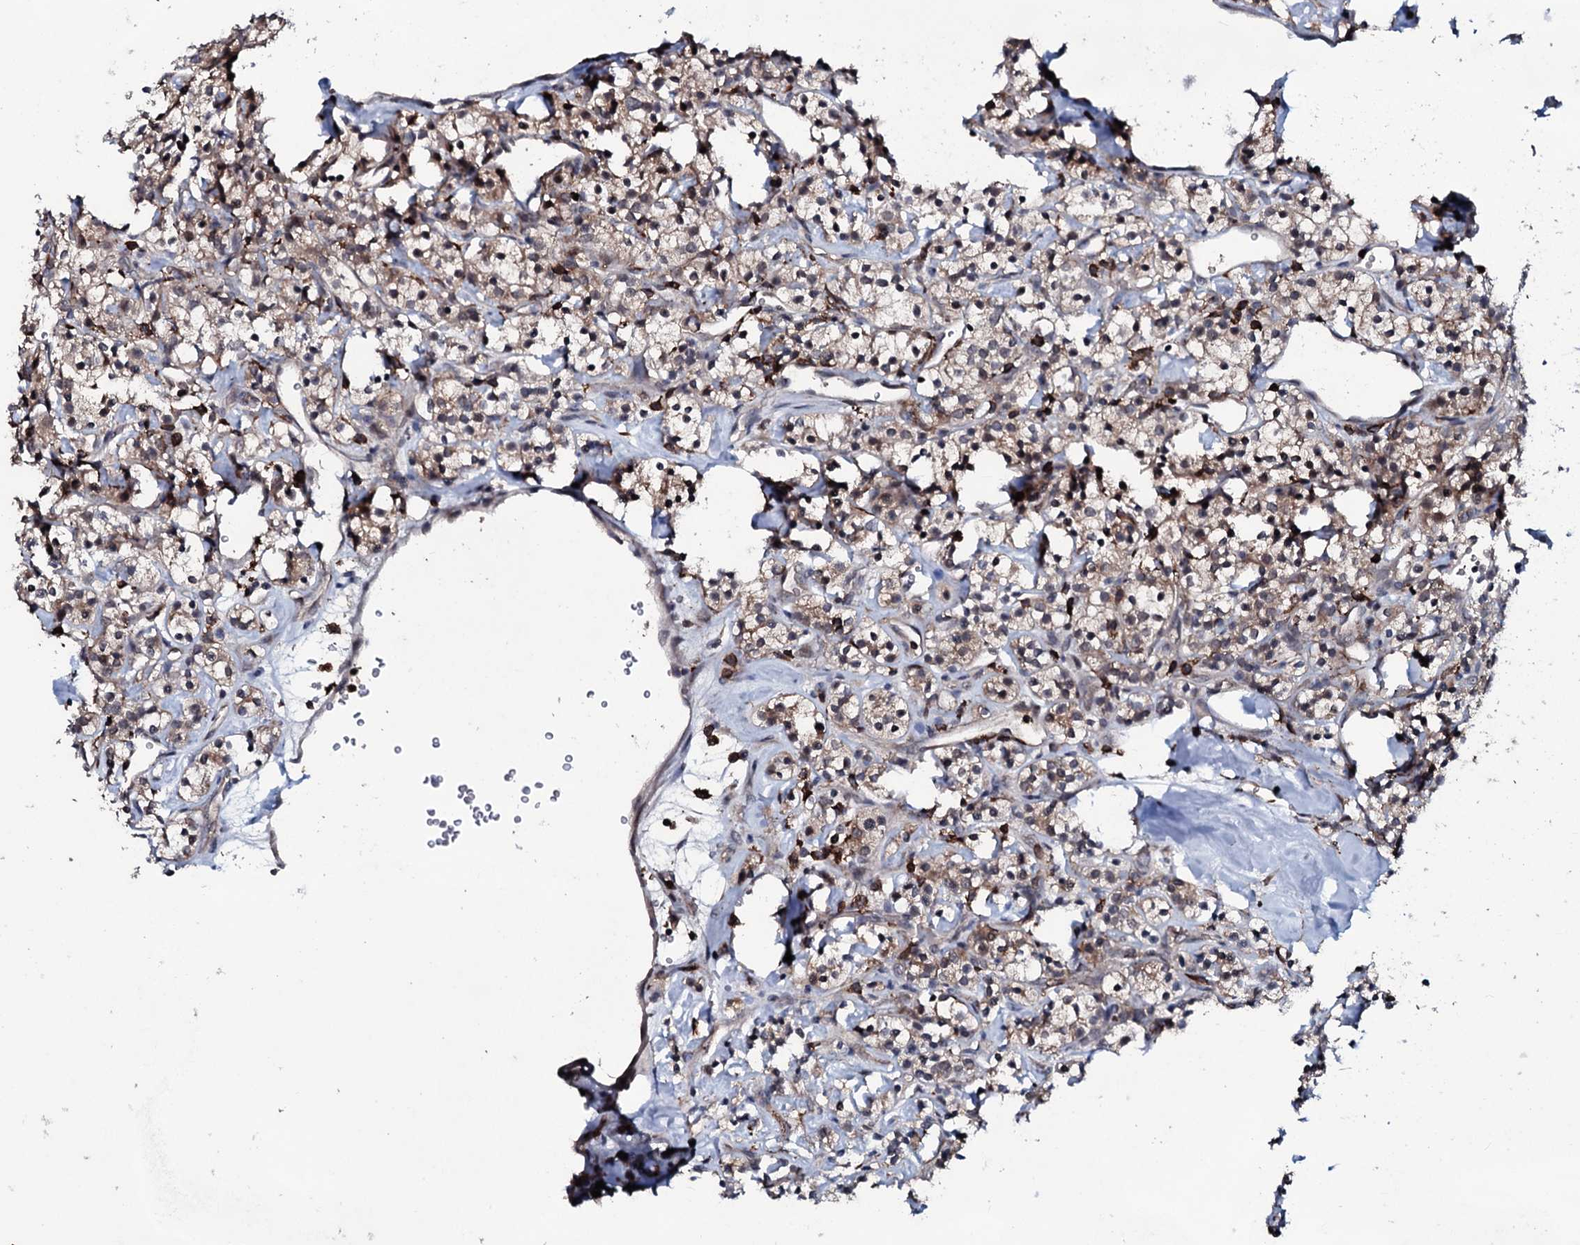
{"staining": {"intensity": "weak", "quantity": ">75%", "location": "cytoplasmic/membranous"}, "tissue": "renal cancer", "cell_type": "Tumor cells", "image_type": "cancer", "snomed": [{"axis": "morphology", "description": "Adenocarcinoma, NOS"}, {"axis": "topography", "description": "Kidney"}], "caption": "Human renal cancer stained with a protein marker reveals weak staining in tumor cells.", "gene": "OGFOD2", "patient": {"sex": "male", "age": 77}}